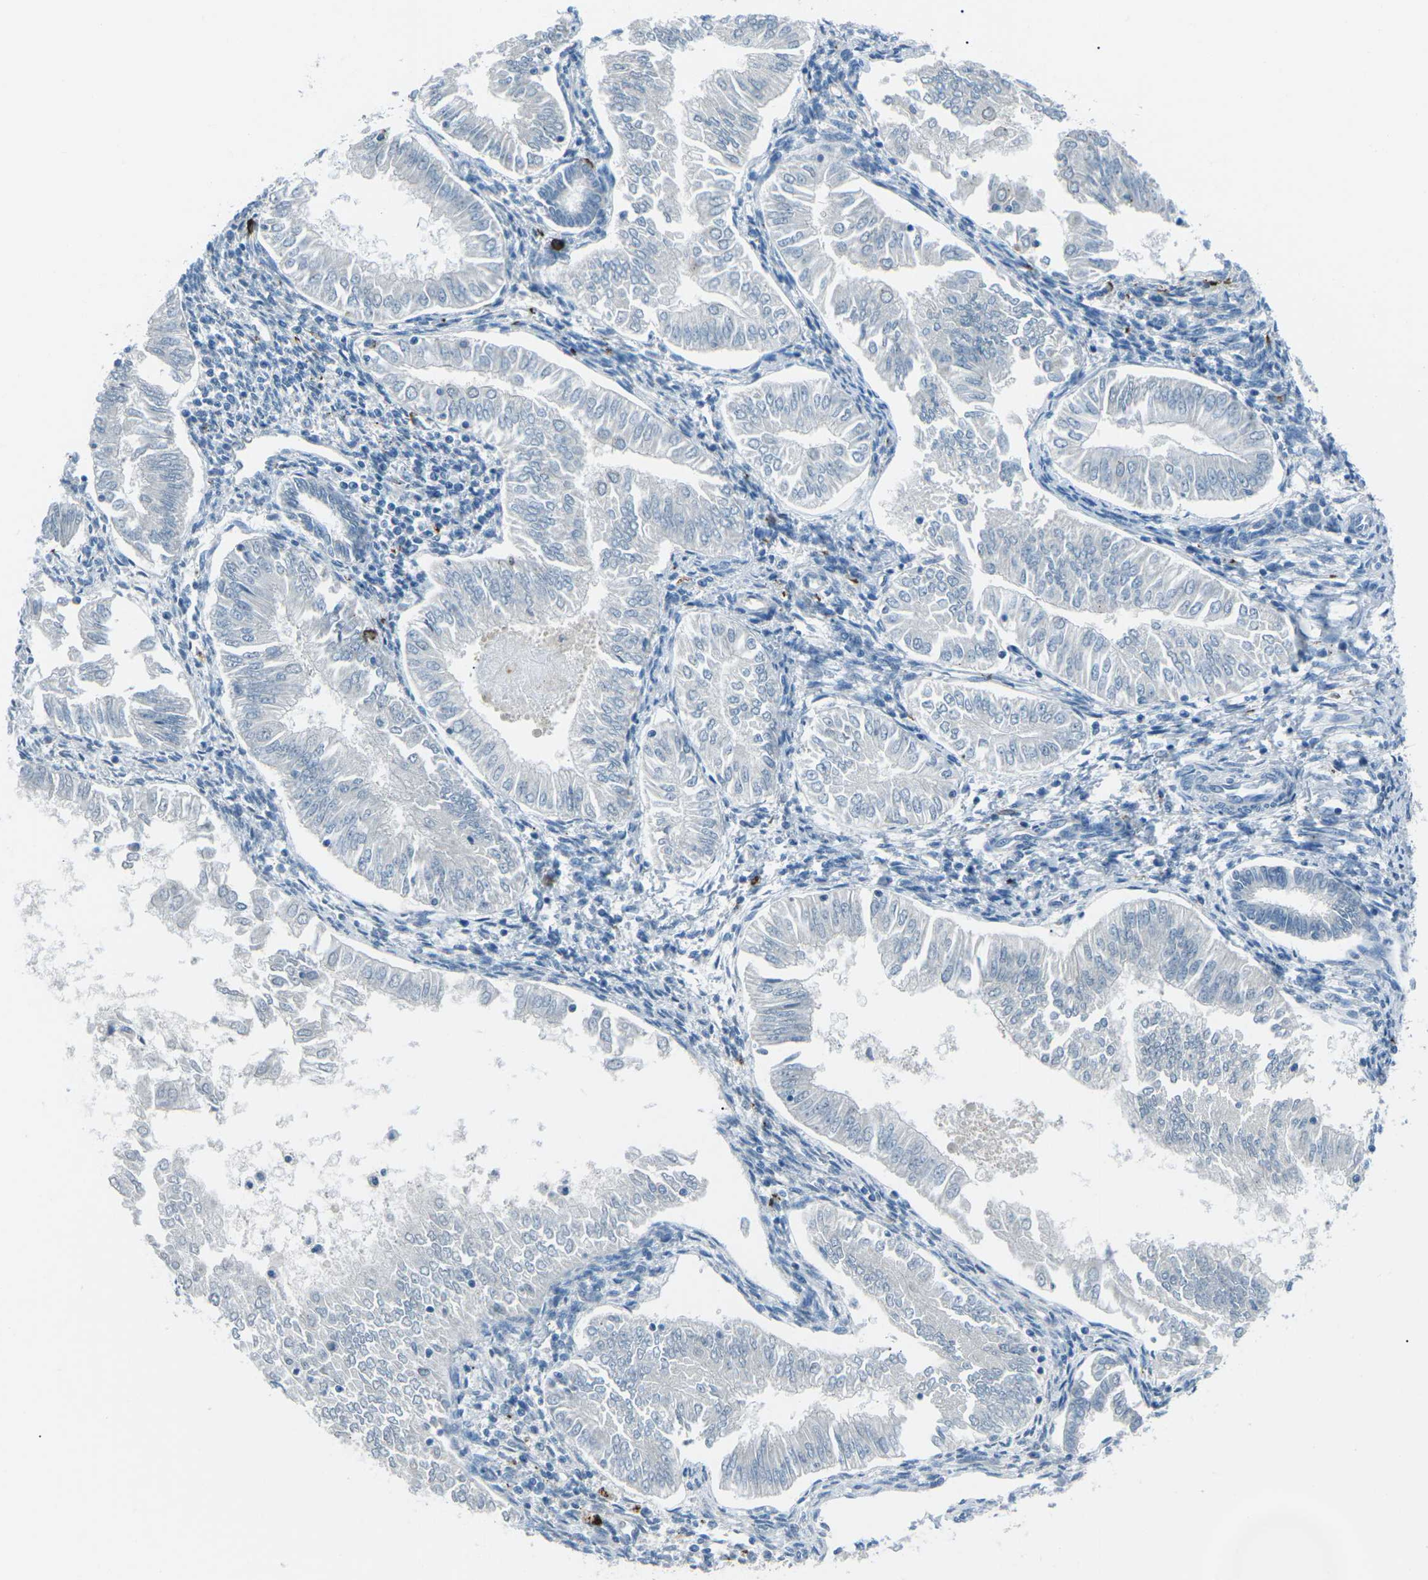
{"staining": {"intensity": "negative", "quantity": "none", "location": "none"}, "tissue": "endometrial cancer", "cell_type": "Tumor cells", "image_type": "cancer", "snomed": [{"axis": "morphology", "description": "Adenocarcinoma, NOS"}, {"axis": "topography", "description": "Endometrium"}], "caption": "A histopathology image of adenocarcinoma (endometrial) stained for a protein reveals no brown staining in tumor cells.", "gene": "FCN1", "patient": {"sex": "female", "age": 53}}